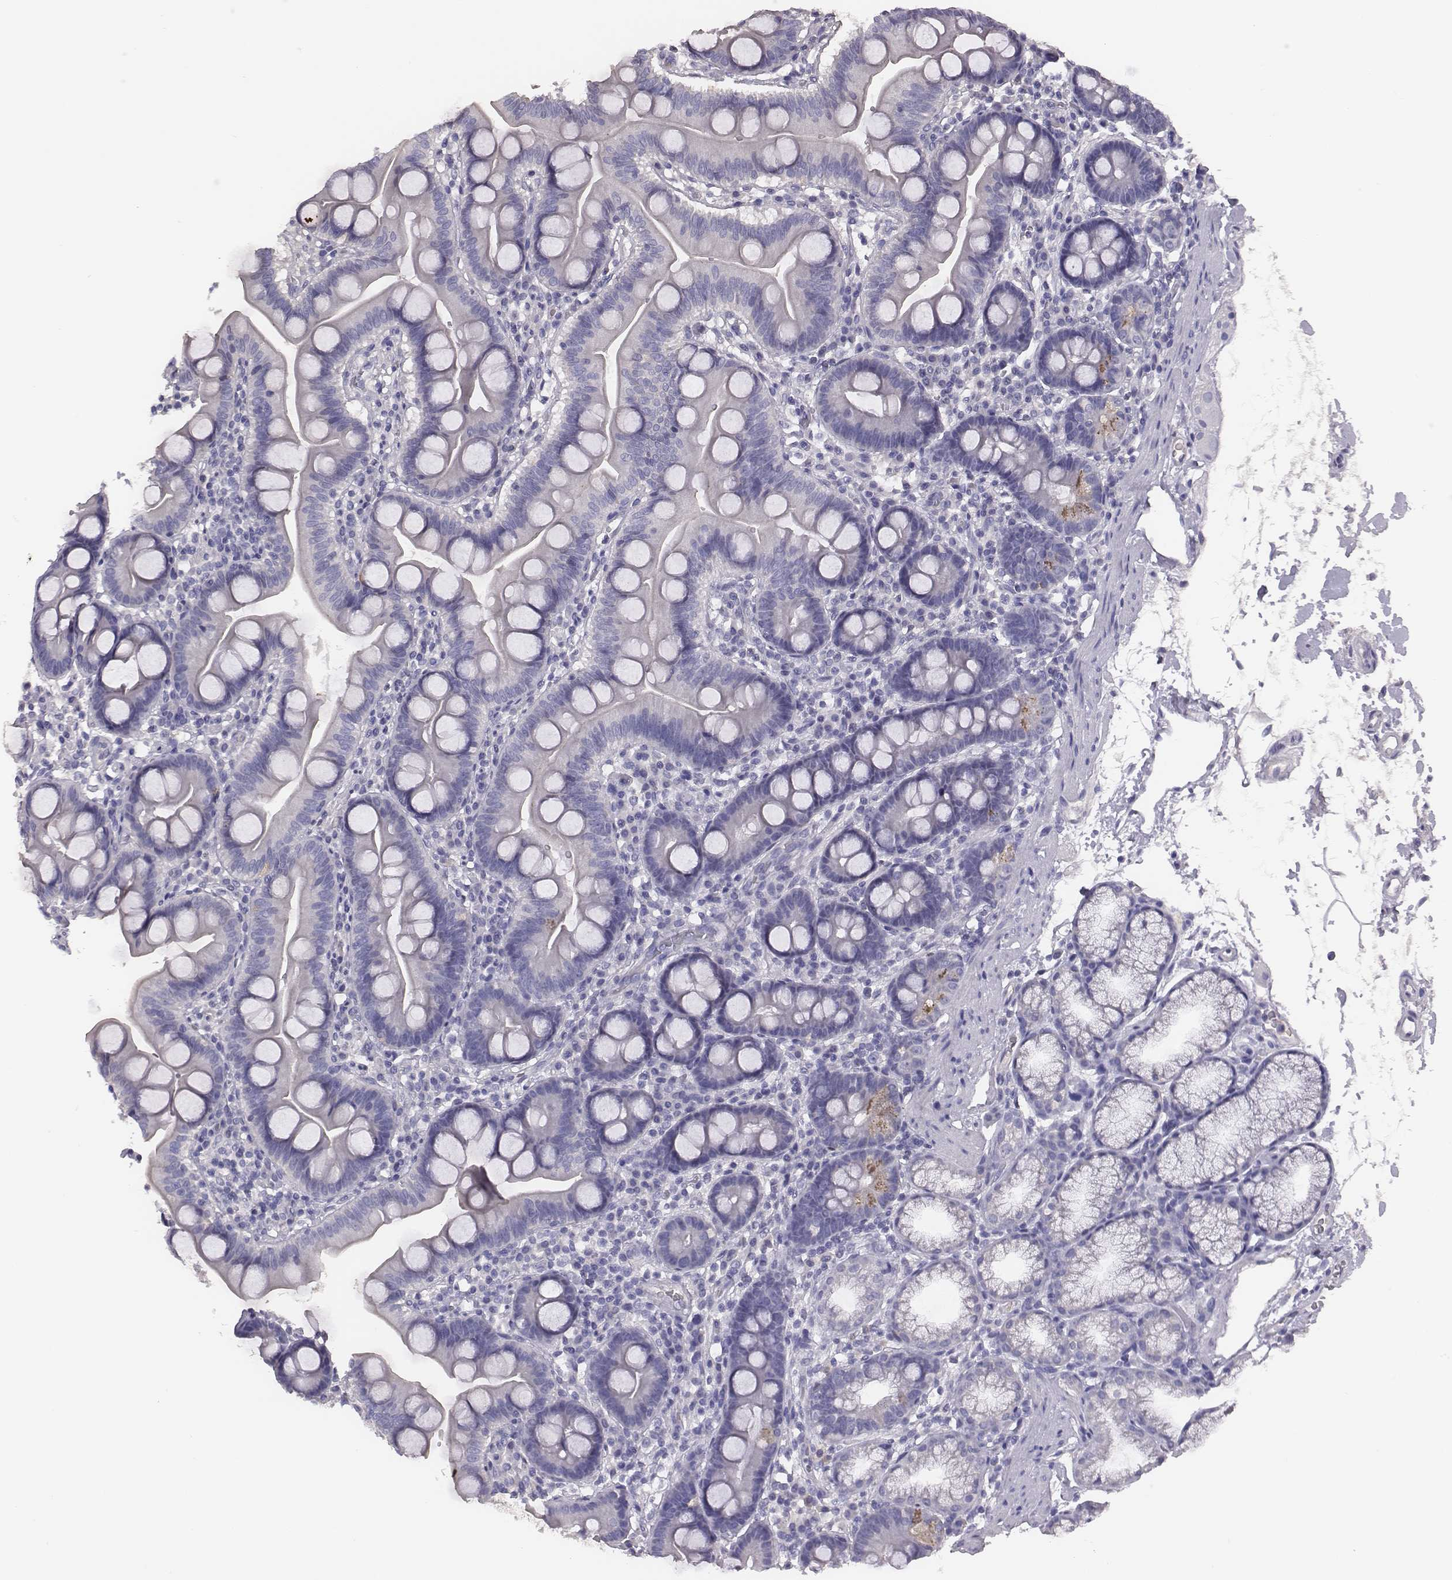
{"staining": {"intensity": "negative", "quantity": "none", "location": "none"}, "tissue": "duodenum", "cell_type": "Glandular cells", "image_type": "normal", "snomed": [{"axis": "morphology", "description": "Normal tissue, NOS"}, {"axis": "topography", "description": "Pancreas"}, {"axis": "topography", "description": "Duodenum"}], "caption": "This photomicrograph is of benign duodenum stained with IHC to label a protein in brown with the nuclei are counter-stained blue. There is no staining in glandular cells.", "gene": "EN1", "patient": {"sex": "male", "age": 59}}